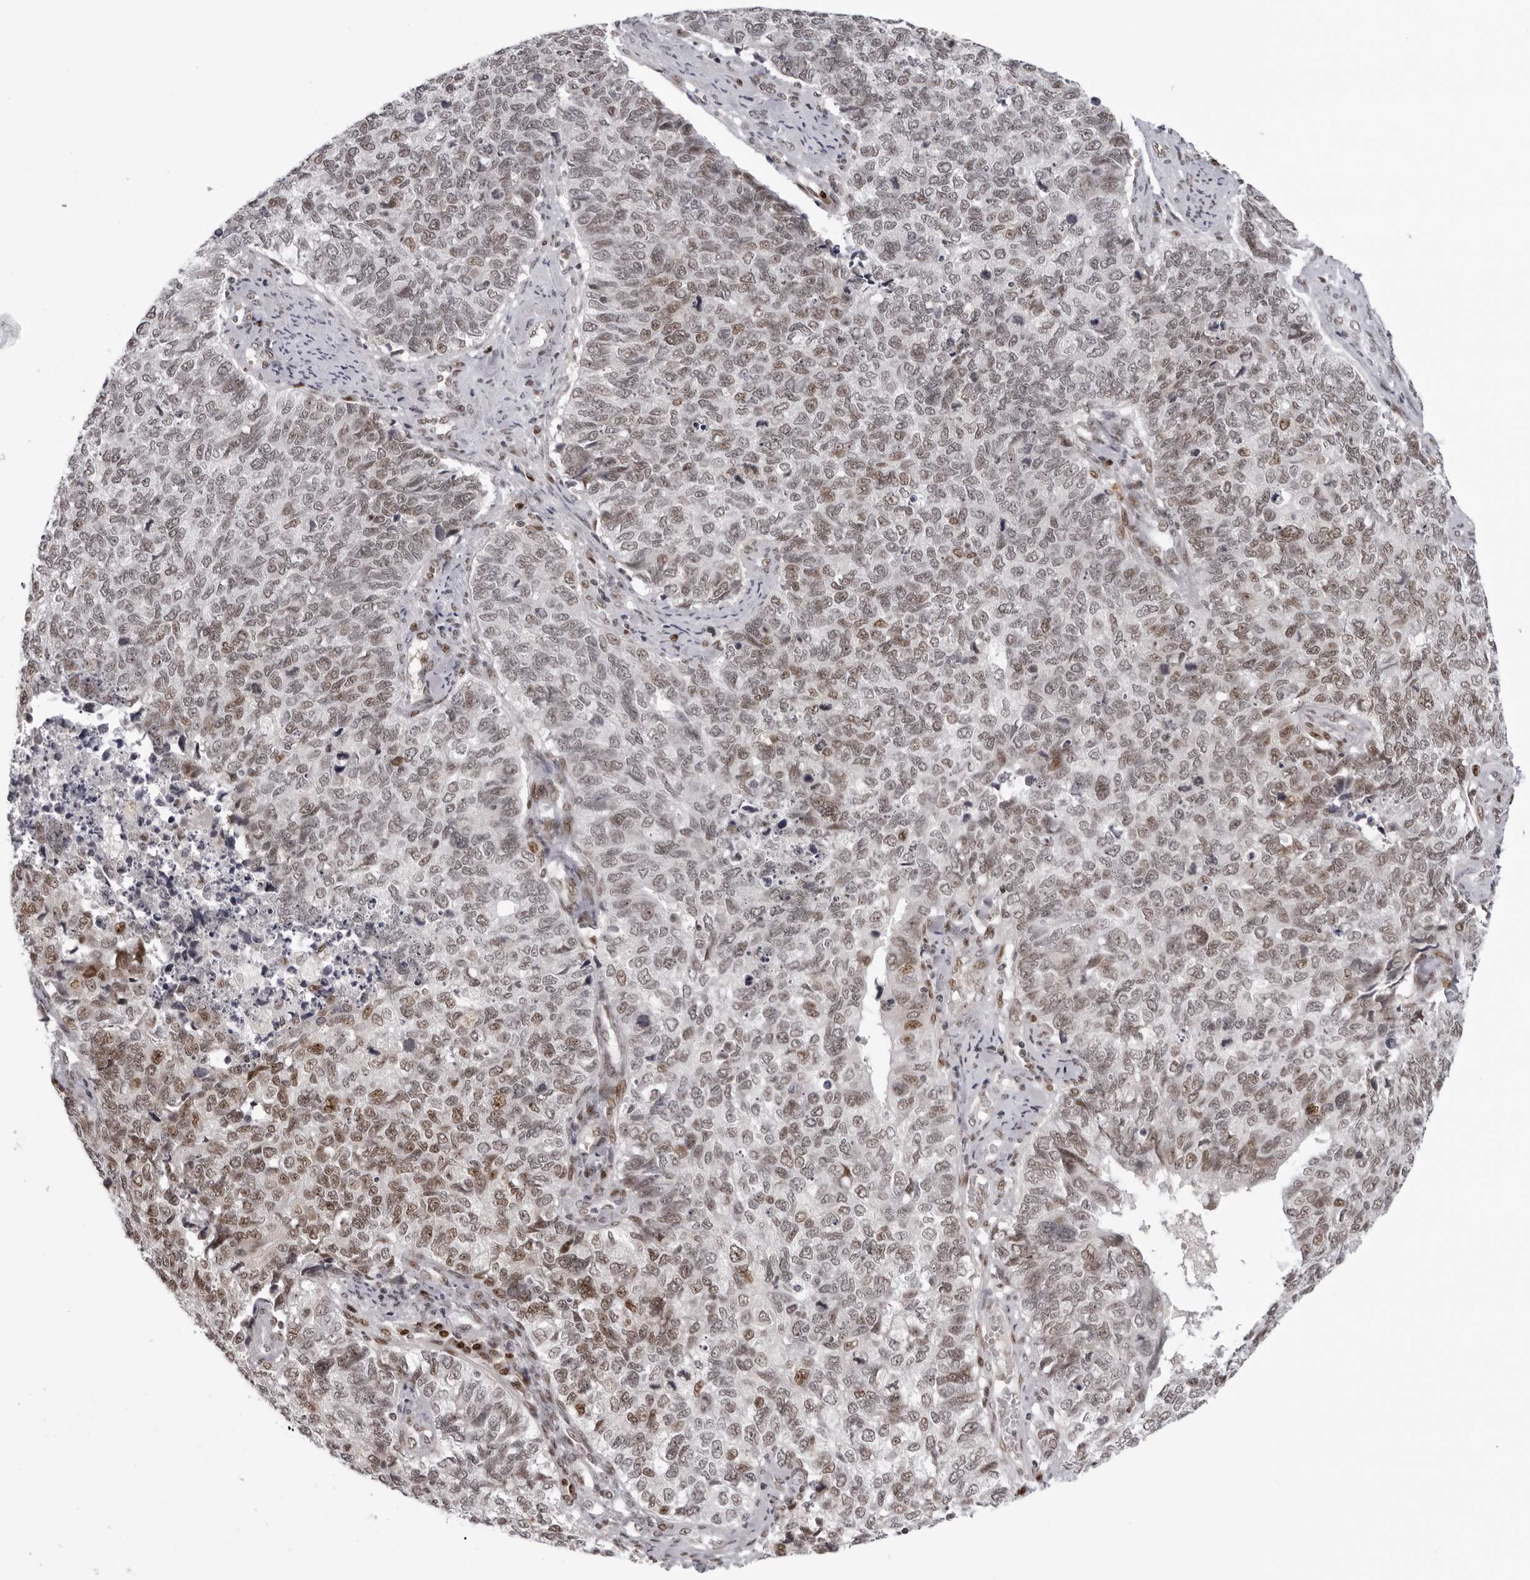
{"staining": {"intensity": "moderate", "quantity": "25%-75%", "location": "nuclear"}, "tissue": "cervical cancer", "cell_type": "Tumor cells", "image_type": "cancer", "snomed": [{"axis": "morphology", "description": "Squamous cell carcinoma, NOS"}, {"axis": "topography", "description": "Cervix"}], "caption": "About 25%-75% of tumor cells in human cervical cancer reveal moderate nuclear protein staining as visualized by brown immunohistochemical staining.", "gene": "HEXIM2", "patient": {"sex": "female", "age": 63}}